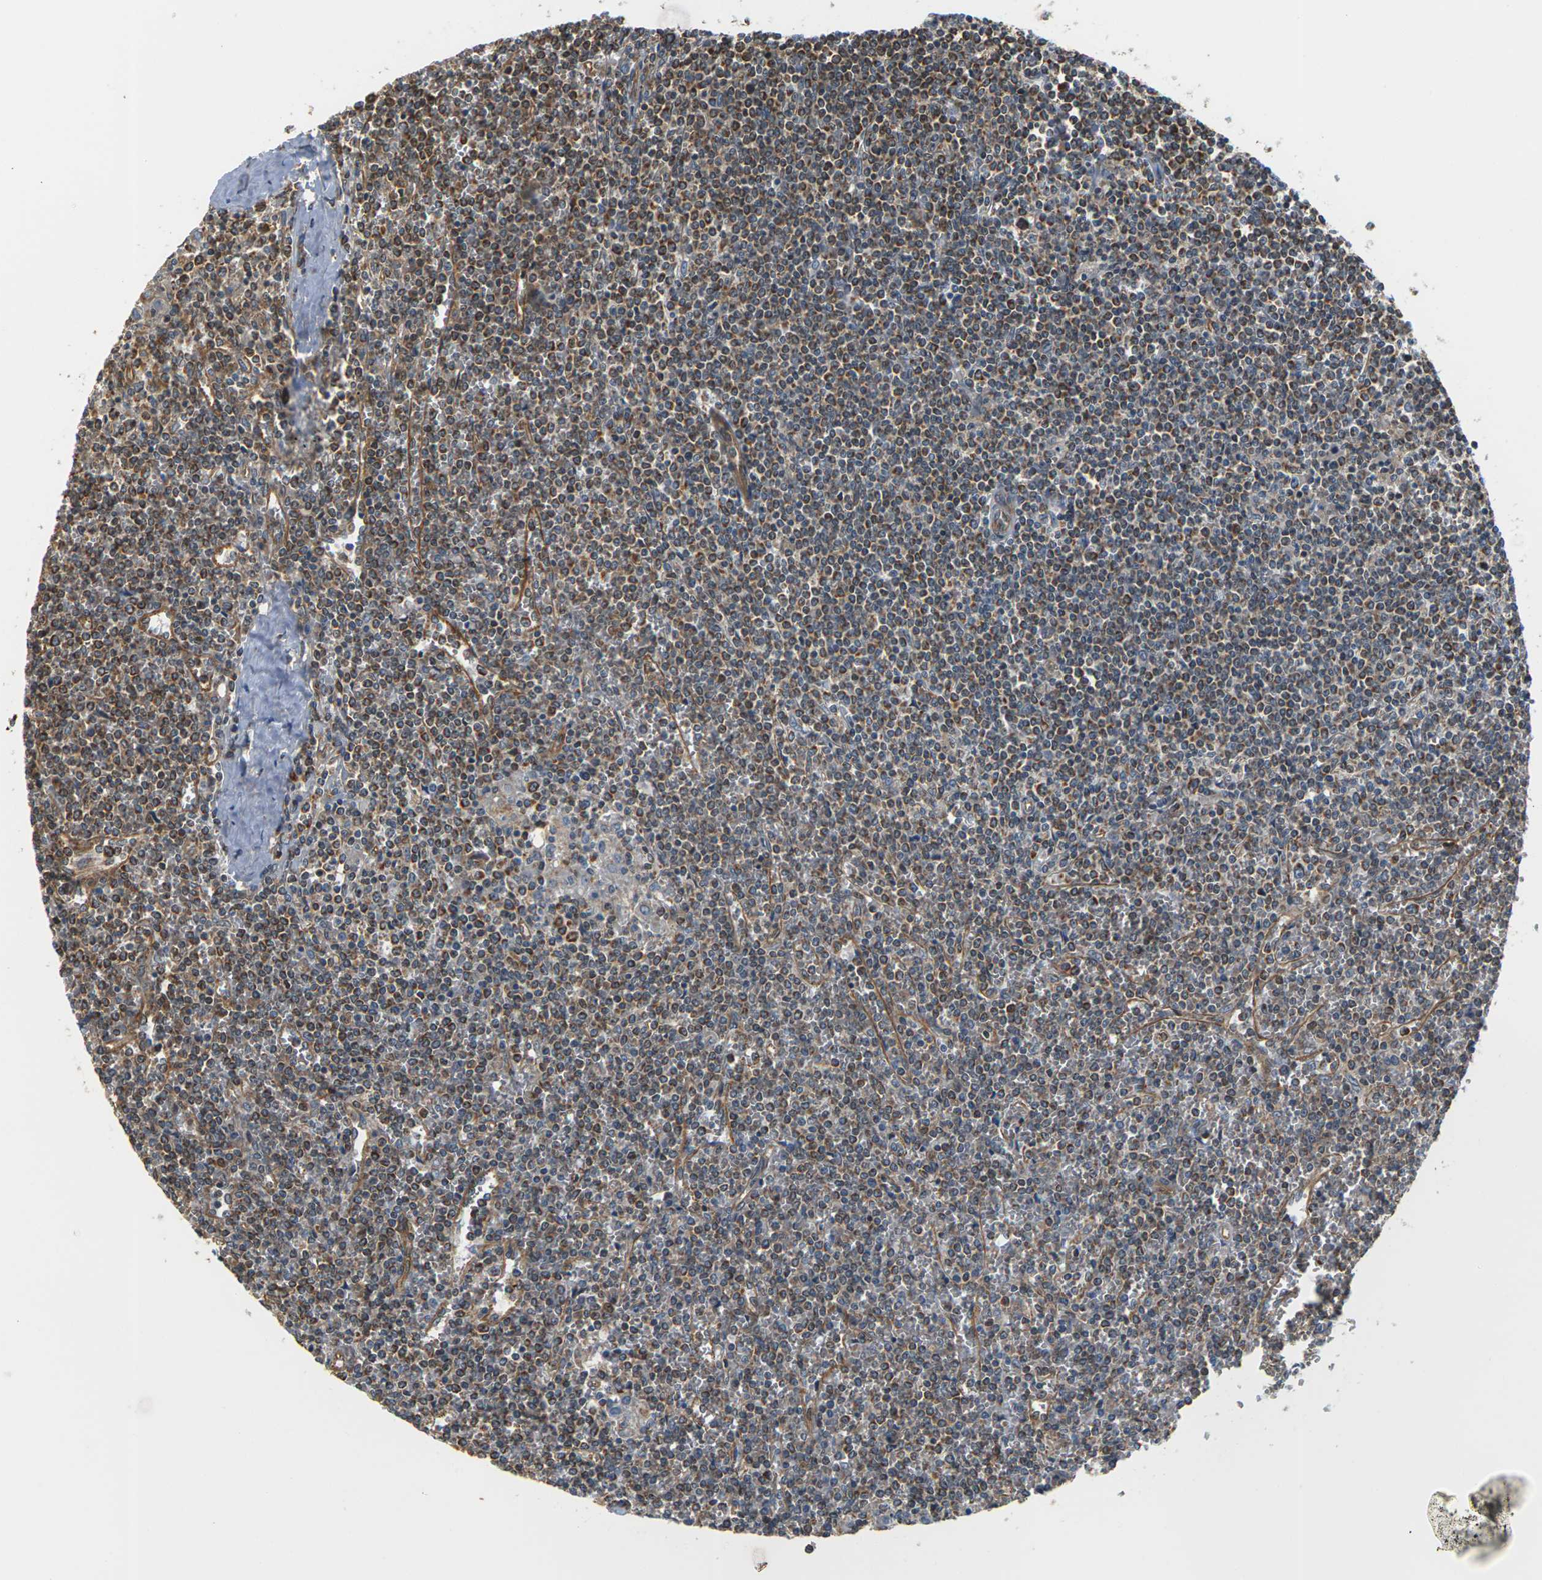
{"staining": {"intensity": "moderate", "quantity": ">75%", "location": "cytoplasmic/membranous"}, "tissue": "lymphoma", "cell_type": "Tumor cells", "image_type": "cancer", "snomed": [{"axis": "morphology", "description": "Malignant lymphoma, non-Hodgkin's type, Low grade"}, {"axis": "topography", "description": "Spleen"}], "caption": "Human low-grade malignant lymphoma, non-Hodgkin's type stained with a protein marker exhibits moderate staining in tumor cells.", "gene": "PCDHB4", "patient": {"sex": "female", "age": 19}}